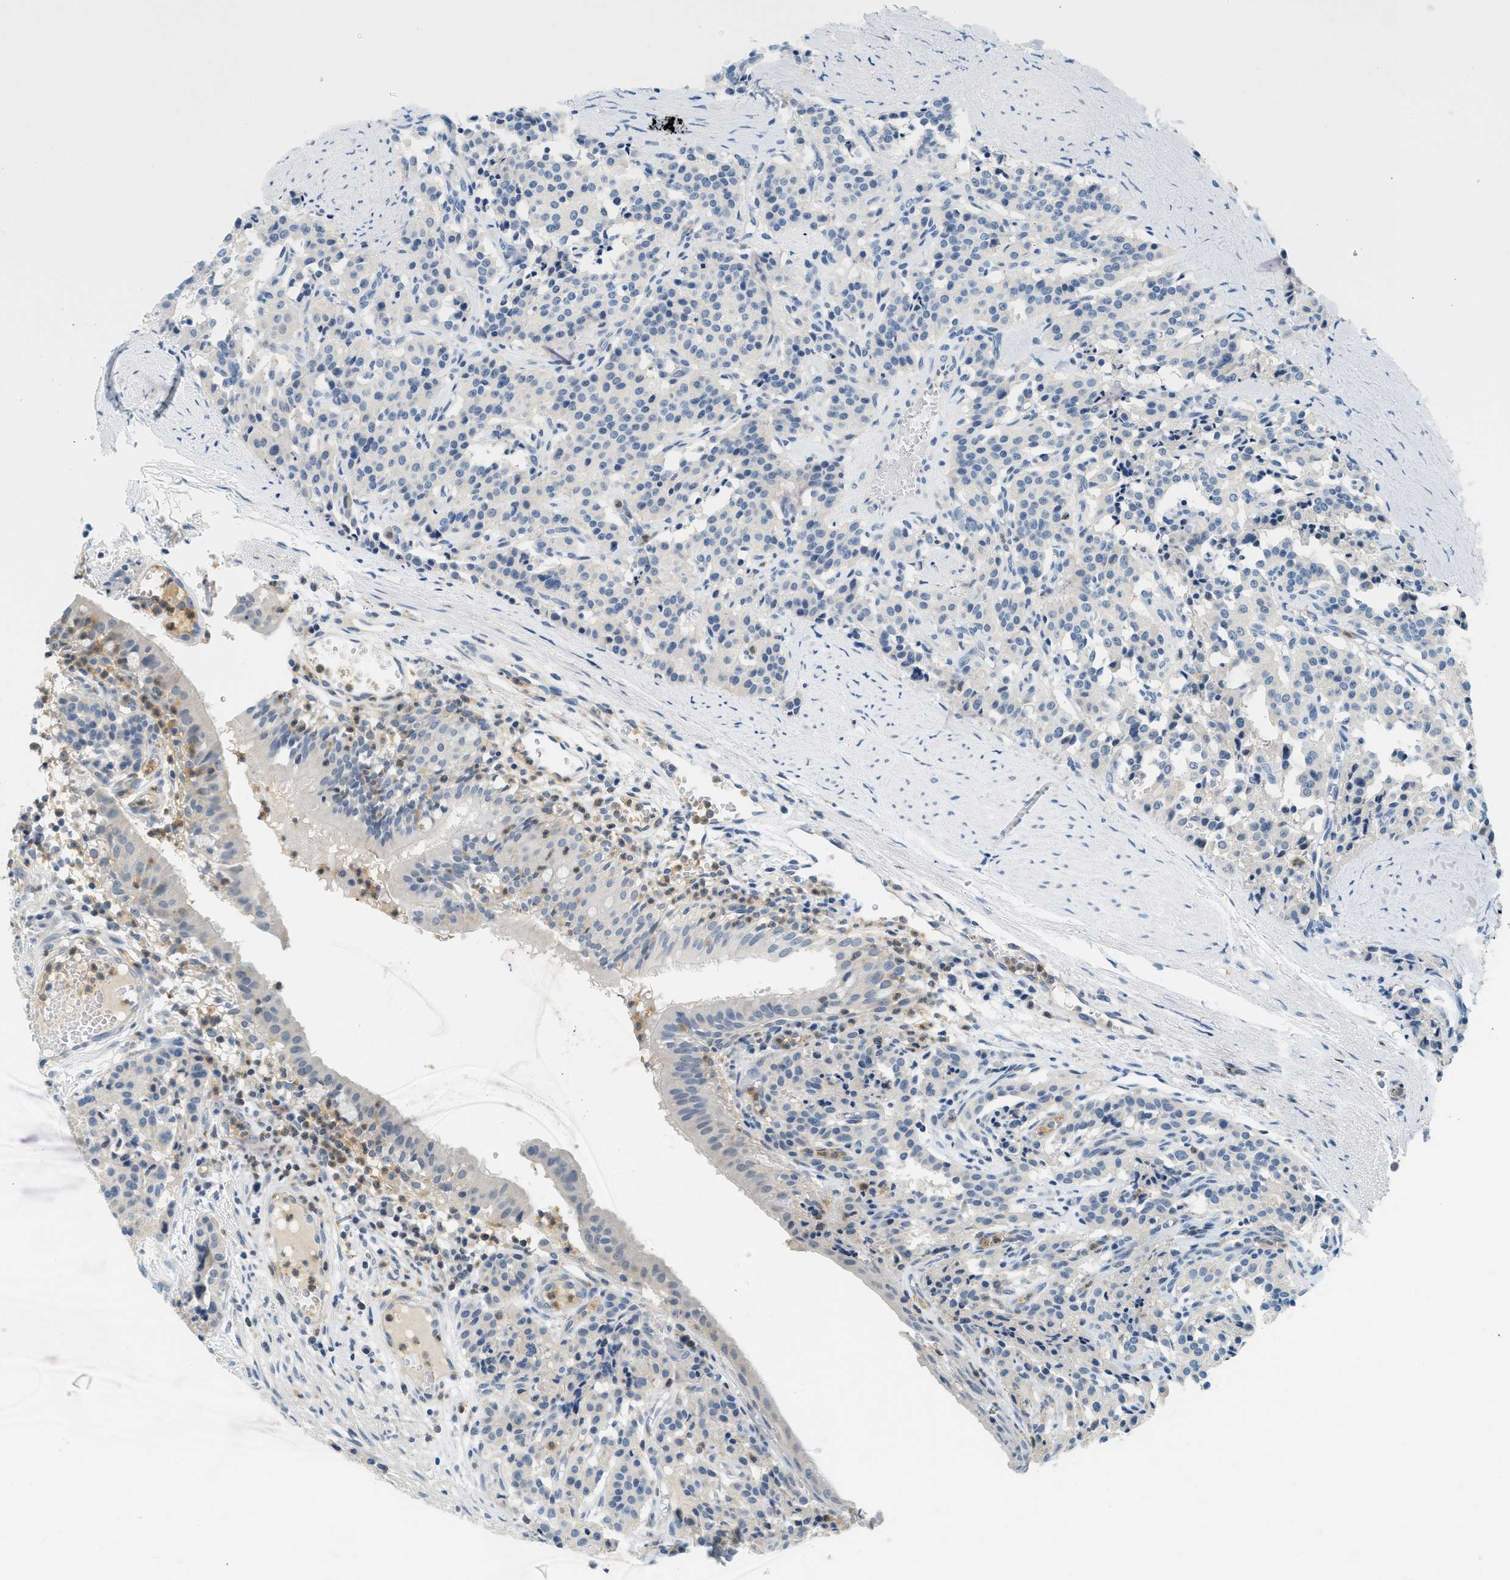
{"staining": {"intensity": "negative", "quantity": "none", "location": "none"}, "tissue": "carcinoid", "cell_type": "Tumor cells", "image_type": "cancer", "snomed": [{"axis": "morphology", "description": "Carcinoid, malignant, NOS"}, {"axis": "topography", "description": "Lung"}], "caption": "DAB (3,3'-diaminobenzidine) immunohistochemical staining of carcinoid displays no significant staining in tumor cells.", "gene": "RASGRP2", "patient": {"sex": "male", "age": 30}}